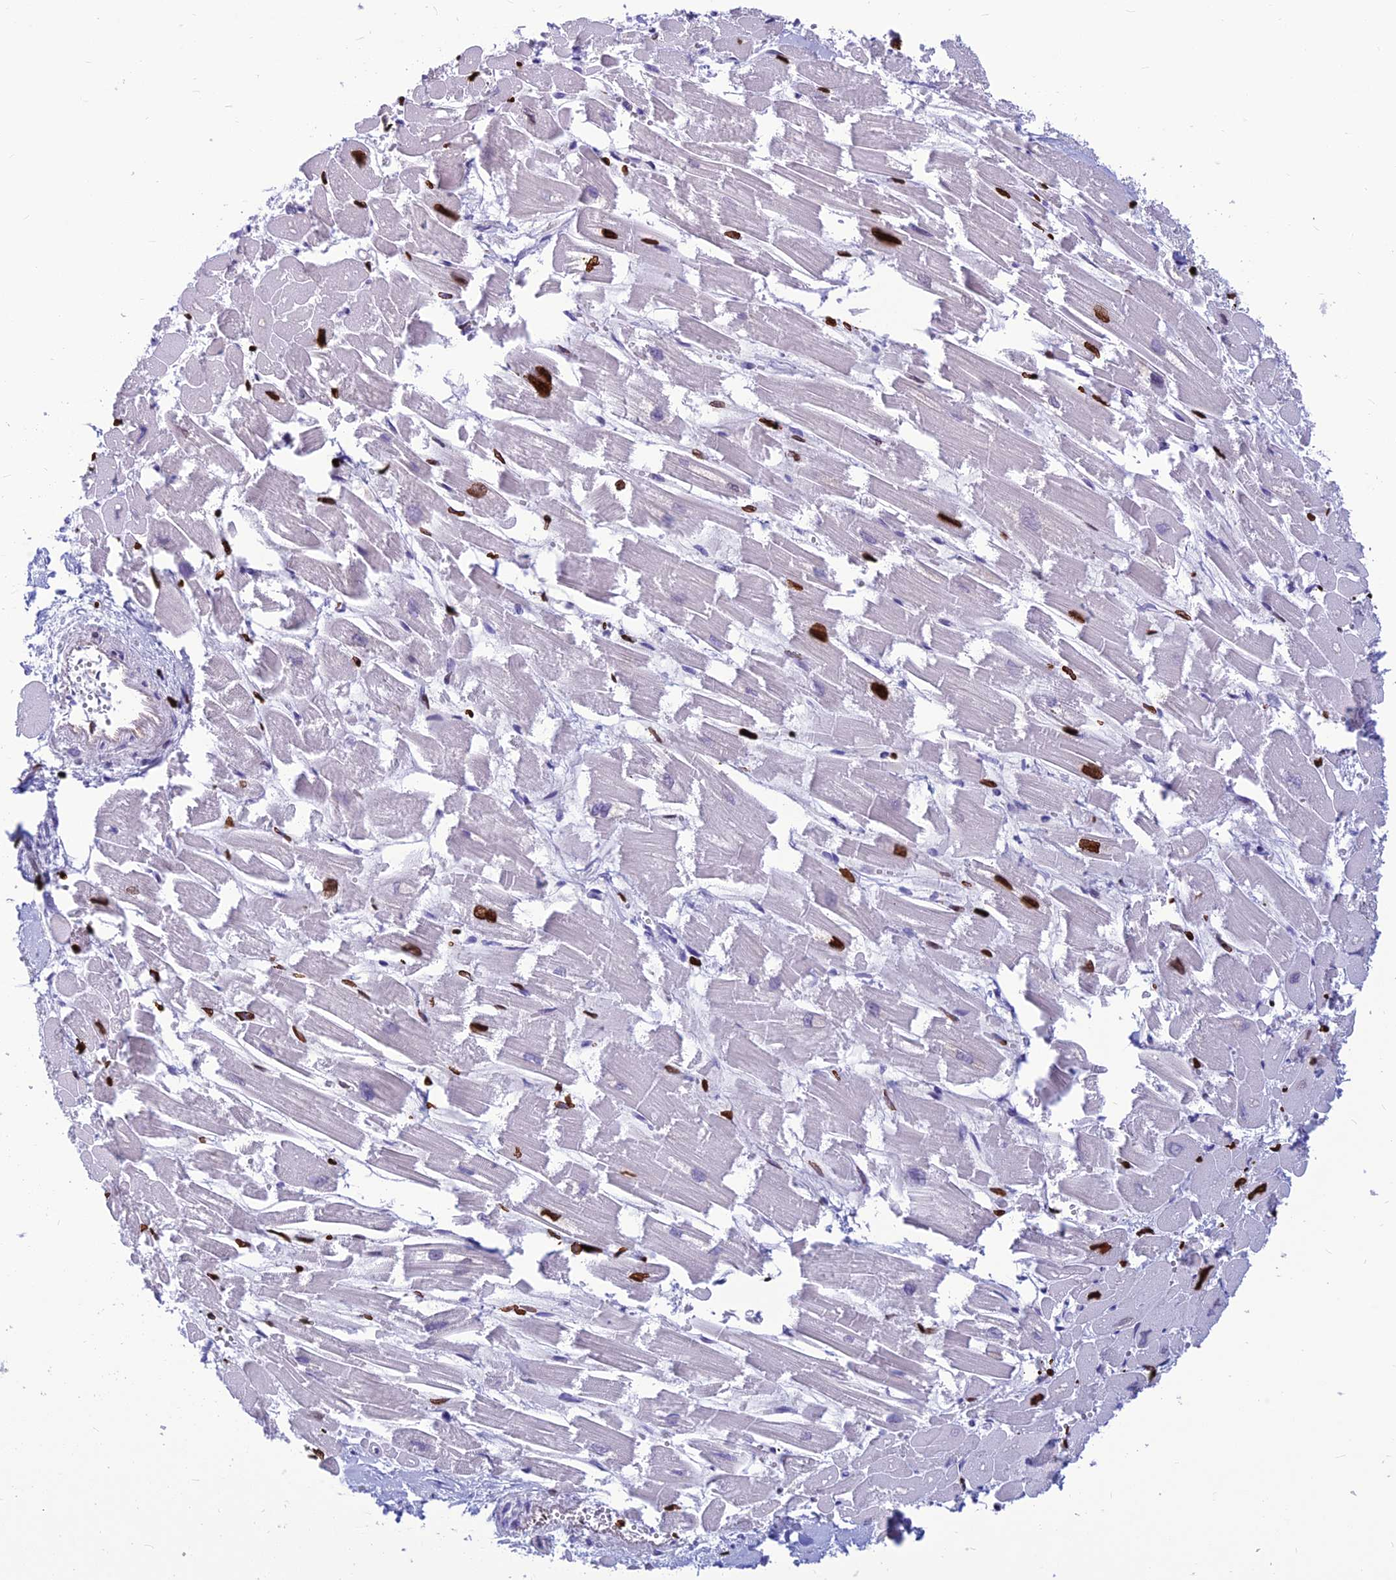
{"staining": {"intensity": "strong", "quantity": "<25%", "location": "nuclear"}, "tissue": "heart muscle", "cell_type": "Cardiomyocytes", "image_type": "normal", "snomed": [{"axis": "morphology", "description": "Normal tissue, NOS"}, {"axis": "topography", "description": "Heart"}], "caption": "High-power microscopy captured an immunohistochemistry micrograph of unremarkable heart muscle, revealing strong nuclear expression in about <25% of cardiomyocytes.", "gene": "AKAP17A", "patient": {"sex": "male", "age": 54}}